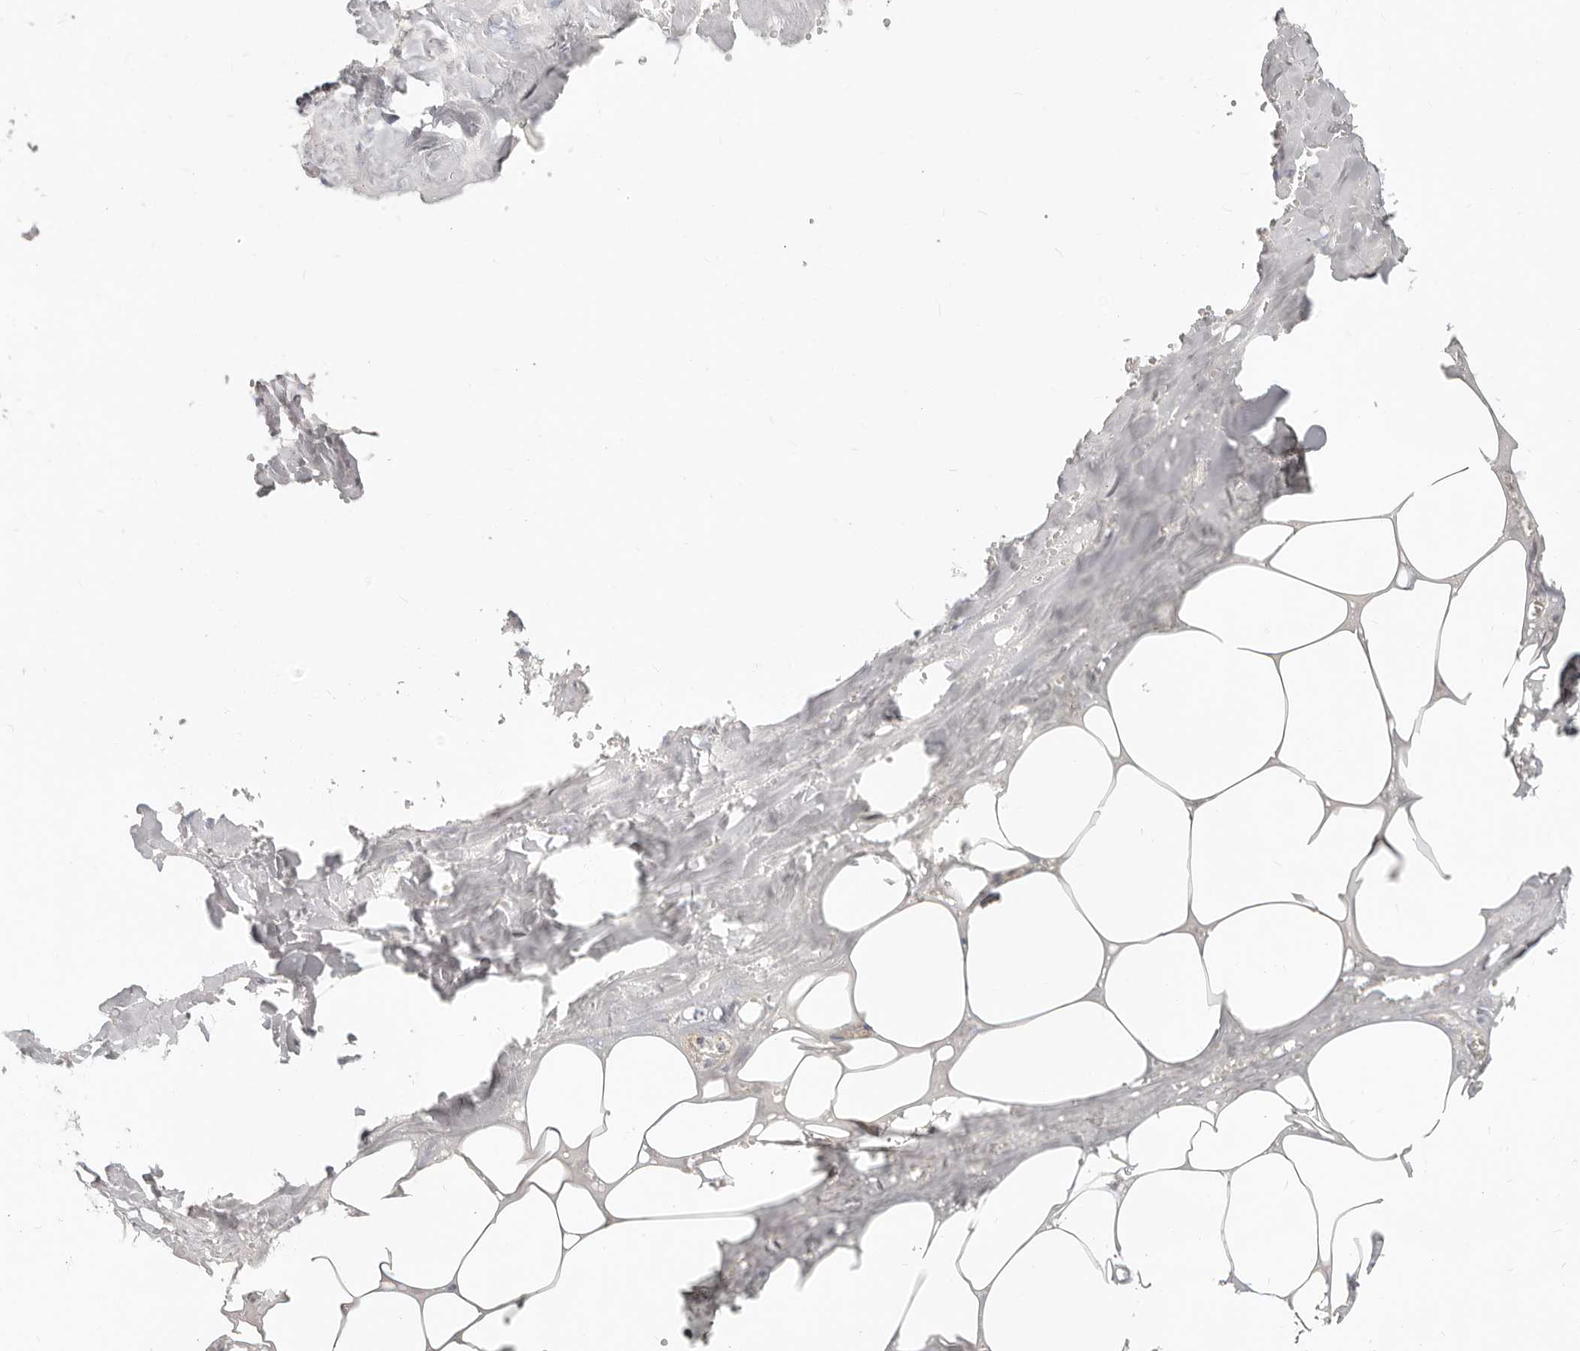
{"staining": {"intensity": "weak", "quantity": "<25%", "location": "cytoplasmic/membranous"}, "tissue": "salivary gland", "cell_type": "Glandular cells", "image_type": "normal", "snomed": [{"axis": "morphology", "description": "Normal tissue, NOS"}, {"axis": "topography", "description": "Salivary gland"}], "caption": "Glandular cells show no significant expression in benign salivary gland.", "gene": "ZRANB1", "patient": {"sex": "male", "age": 62}}